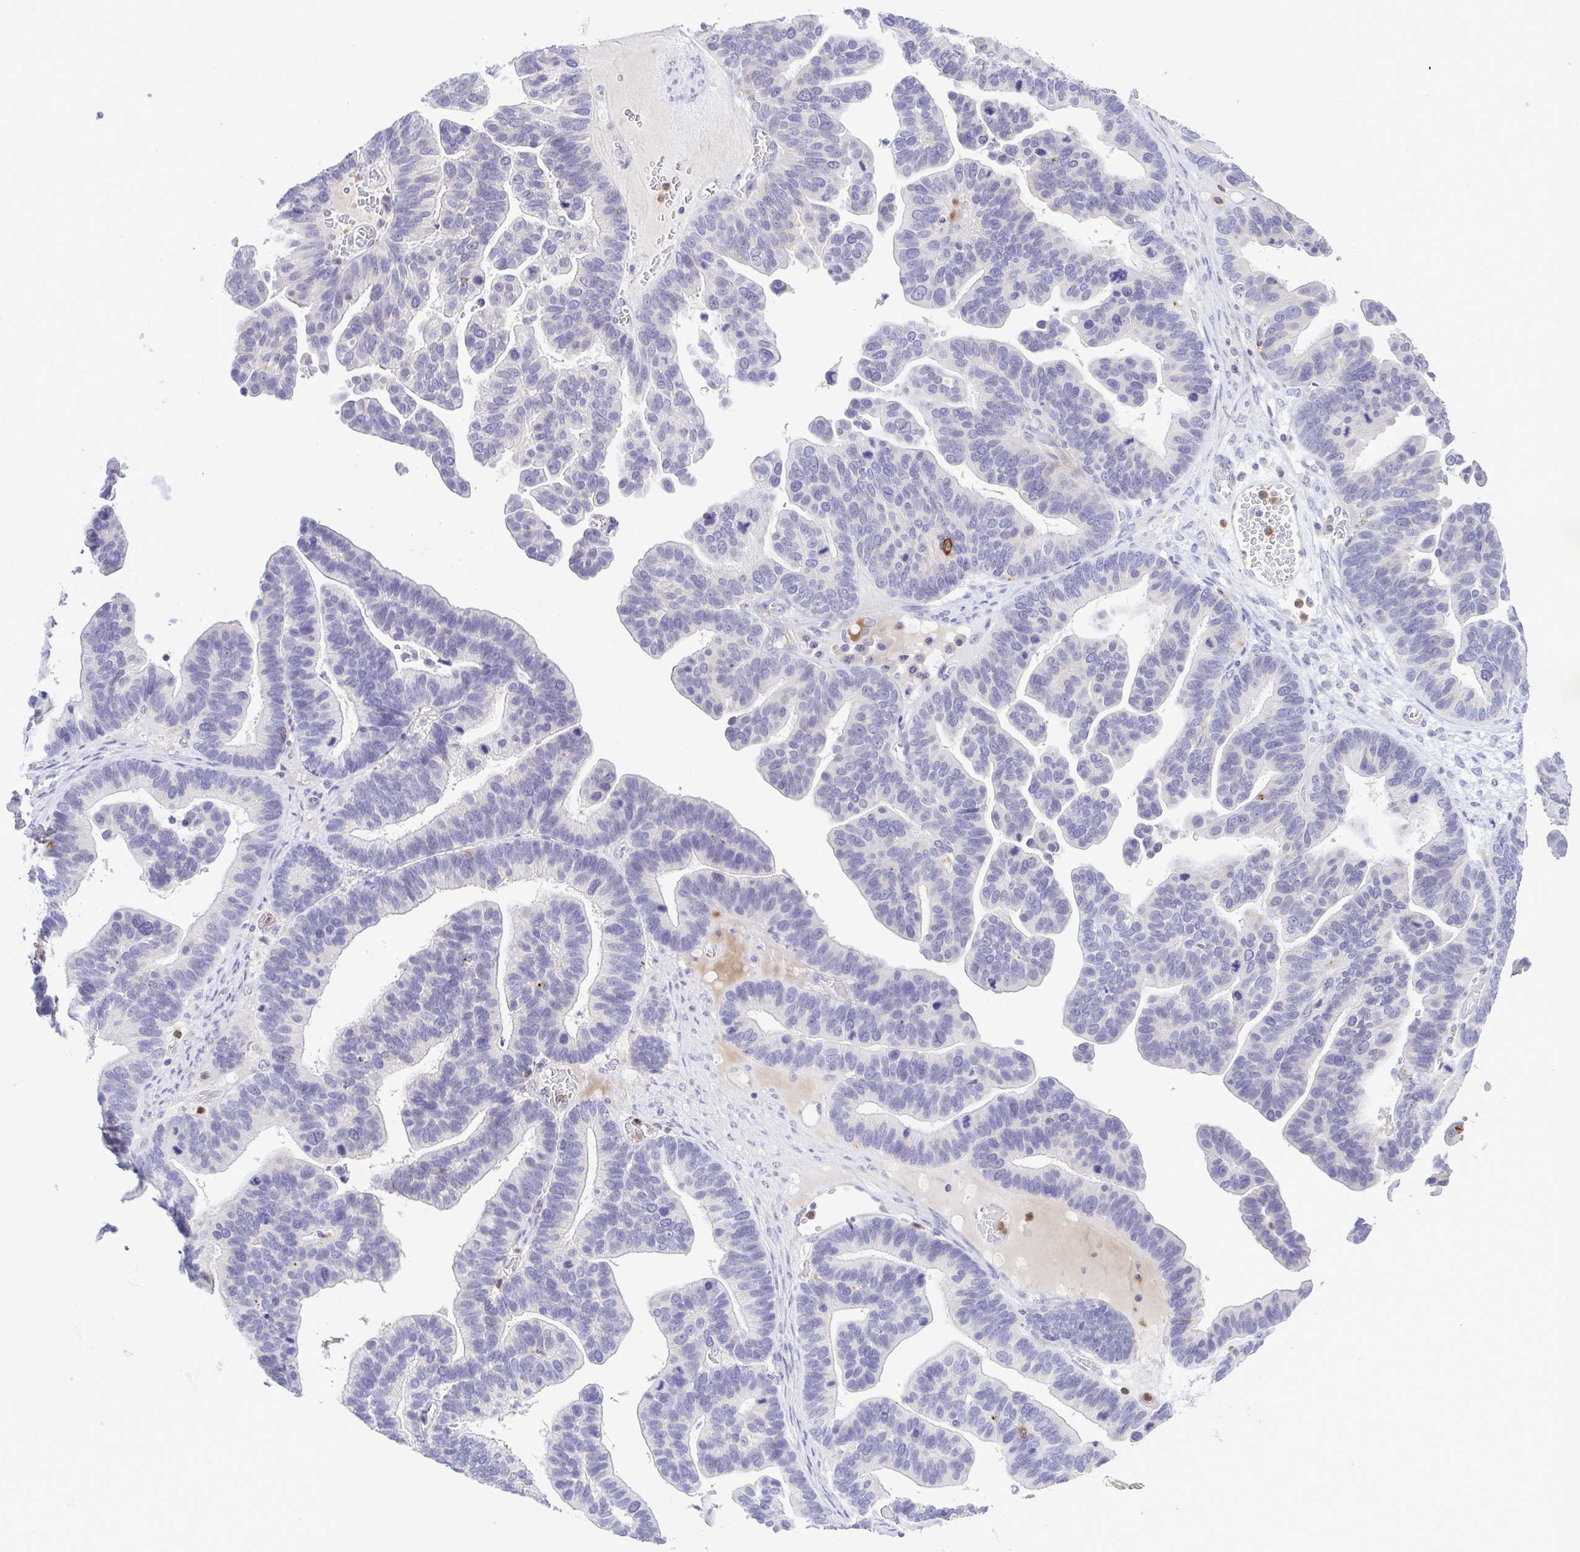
{"staining": {"intensity": "negative", "quantity": "none", "location": "none"}, "tissue": "ovarian cancer", "cell_type": "Tumor cells", "image_type": "cancer", "snomed": [{"axis": "morphology", "description": "Cystadenocarcinoma, serous, NOS"}, {"axis": "topography", "description": "Ovary"}], "caption": "A high-resolution histopathology image shows IHC staining of ovarian cancer, which exhibits no significant positivity in tumor cells. (IHC, brightfield microscopy, high magnification).", "gene": "PGLYRP1", "patient": {"sex": "female", "age": 56}}